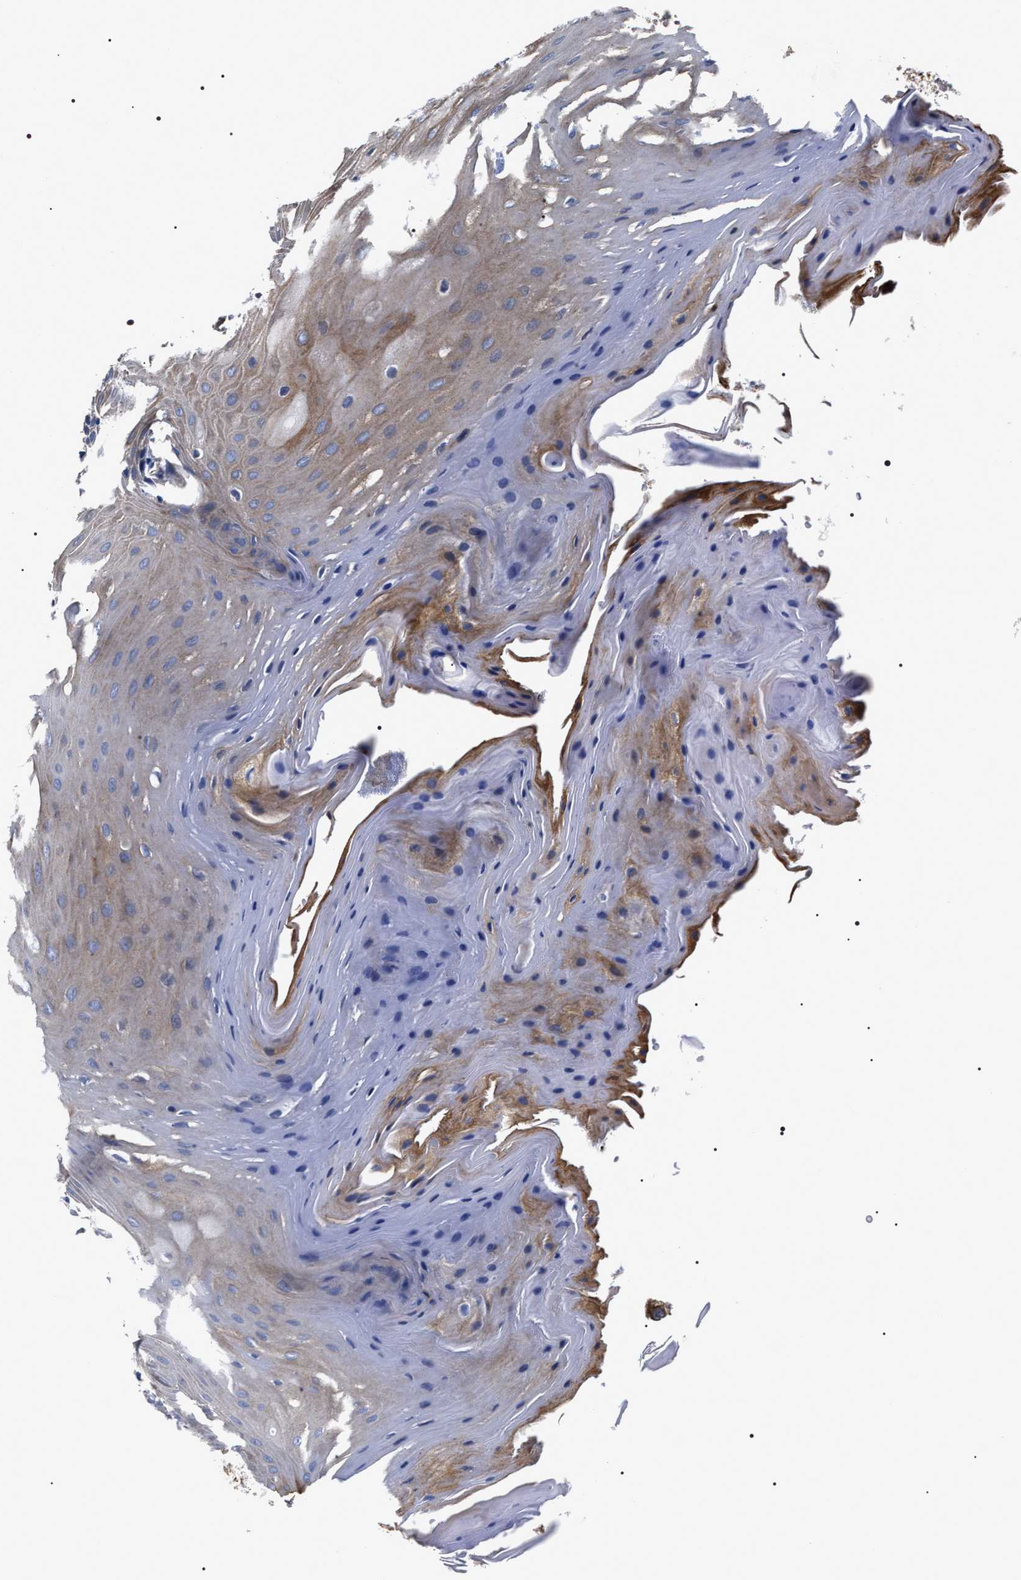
{"staining": {"intensity": "weak", "quantity": "25%-75%", "location": "cytoplasmic/membranous"}, "tissue": "oral mucosa", "cell_type": "Squamous epithelial cells", "image_type": "normal", "snomed": [{"axis": "morphology", "description": "Normal tissue, NOS"}, {"axis": "morphology", "description": "Squamous cell carcinoma, NOS"}, {"axis": "topography", "description": "Oral tissue"}, {"axis": "topography", "description": "Head-Neck"}], "caption": "Brown immunohistochemical staining in benign oral mucosa demonstrates weak cytoplasmic/membranous expression in about 25%-75% of squamous epithelial cells.", "gene": "MIS18A", "patient": {"sex": "male", "age": 71}}